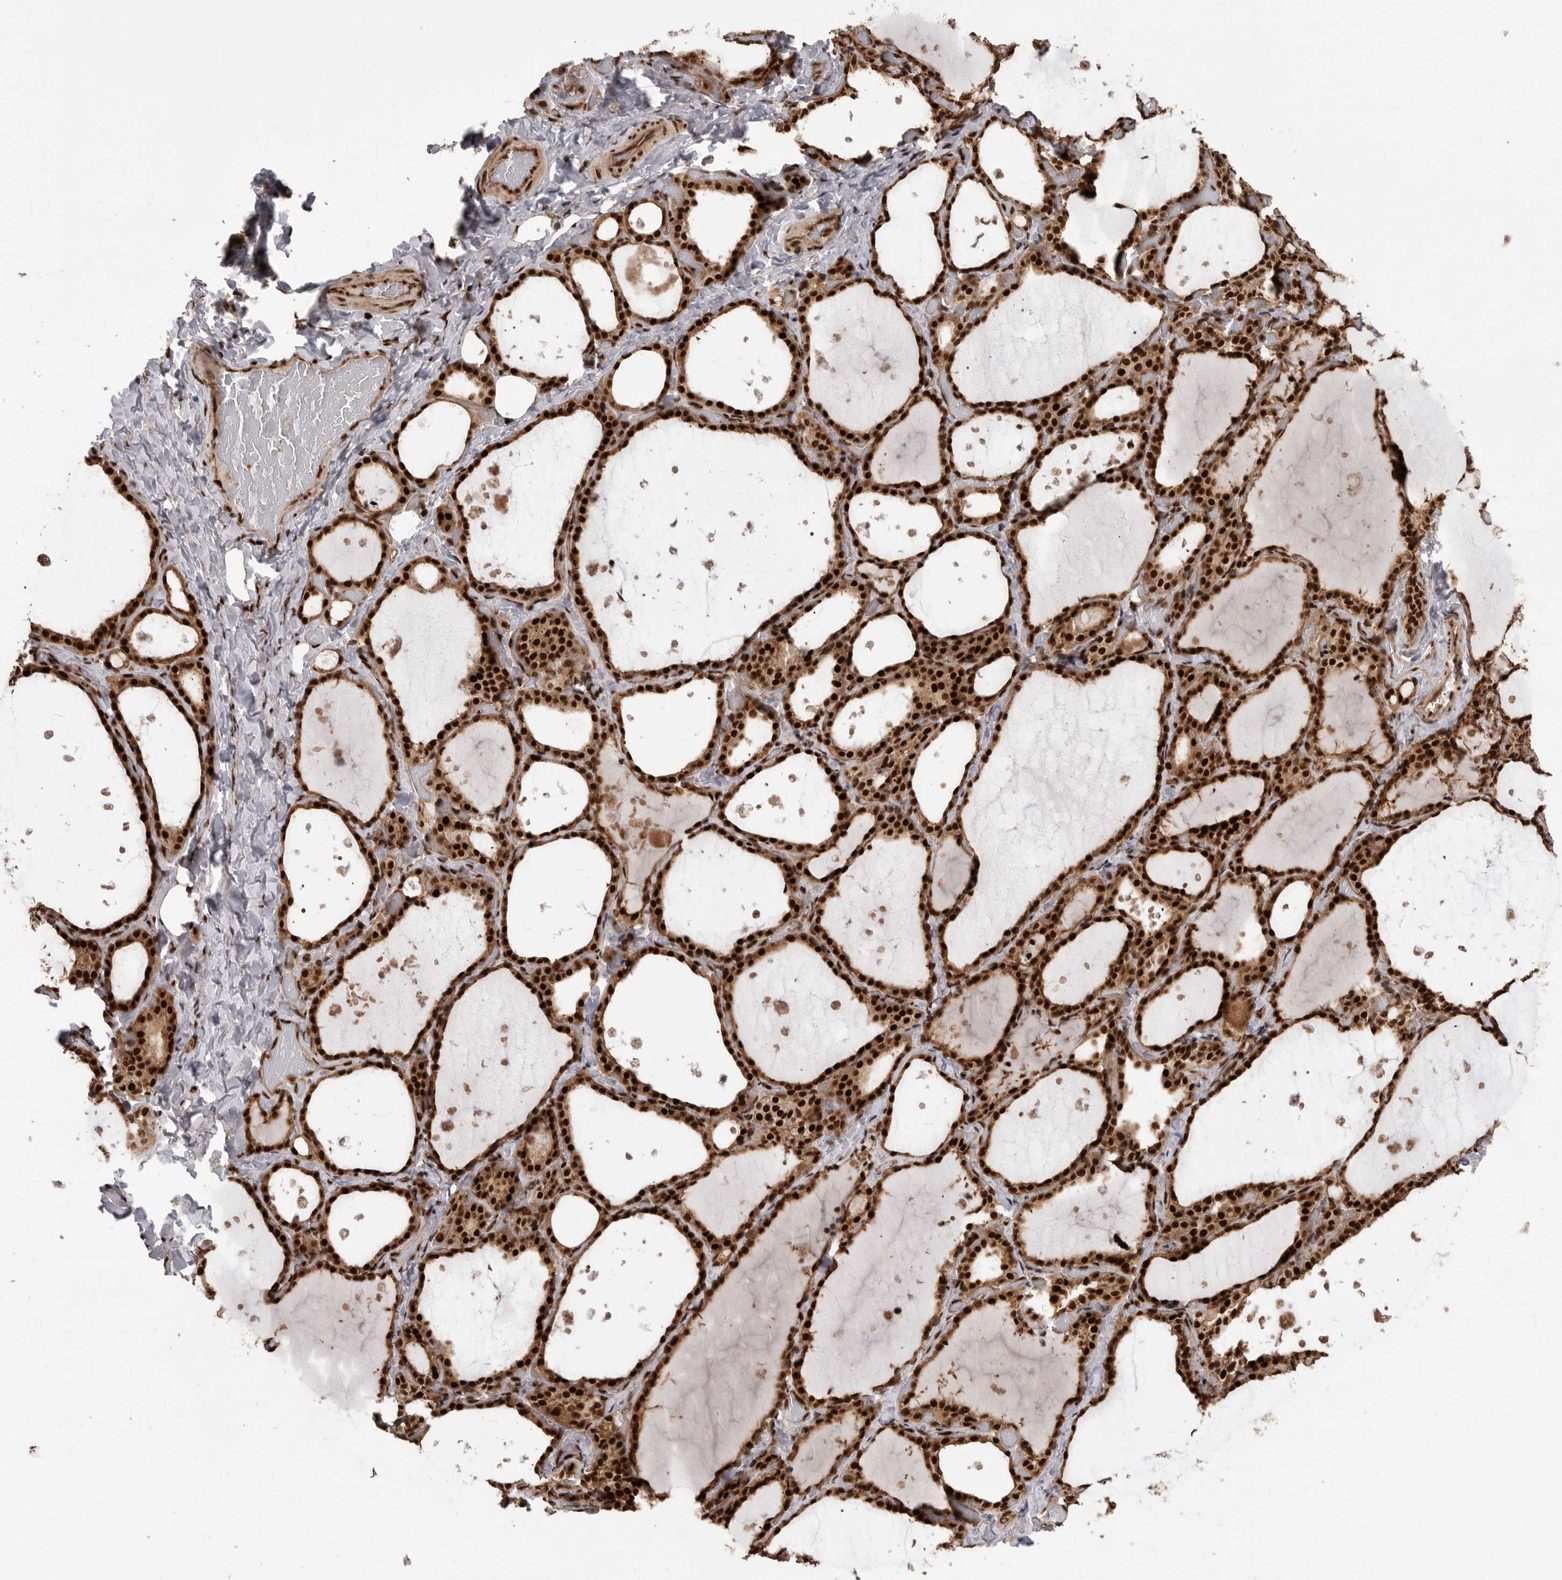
{"staining": {"intensity": "strong", "quantity": ">75%", "location": "cytoplasmic/membranous,nuclear"}, "tissue": "thyroid gland", "cell_type": "Glandular cells", "image_type": "normal", "snomed": [{"axis": "morphology", "description": "Normal tissue, NOS"}, {"axis": "topography", "description": "Thyroid gland"}], "caption": "Thyroid gland stained with DAB (3,3'-diaminobenzidine) IHC exhibits high levels of strong cytoplasmic/membranous,nuclear positivity in approximately >75% of glandular cells. The staining was performed using DAB (3,3'-diaminobenzidine), with brown indicating positive protein expression. Nuclei are stained blue with hematoxylin.", "gene": "PPP1R8", "patient": {"sex": "female", "age": 44}}